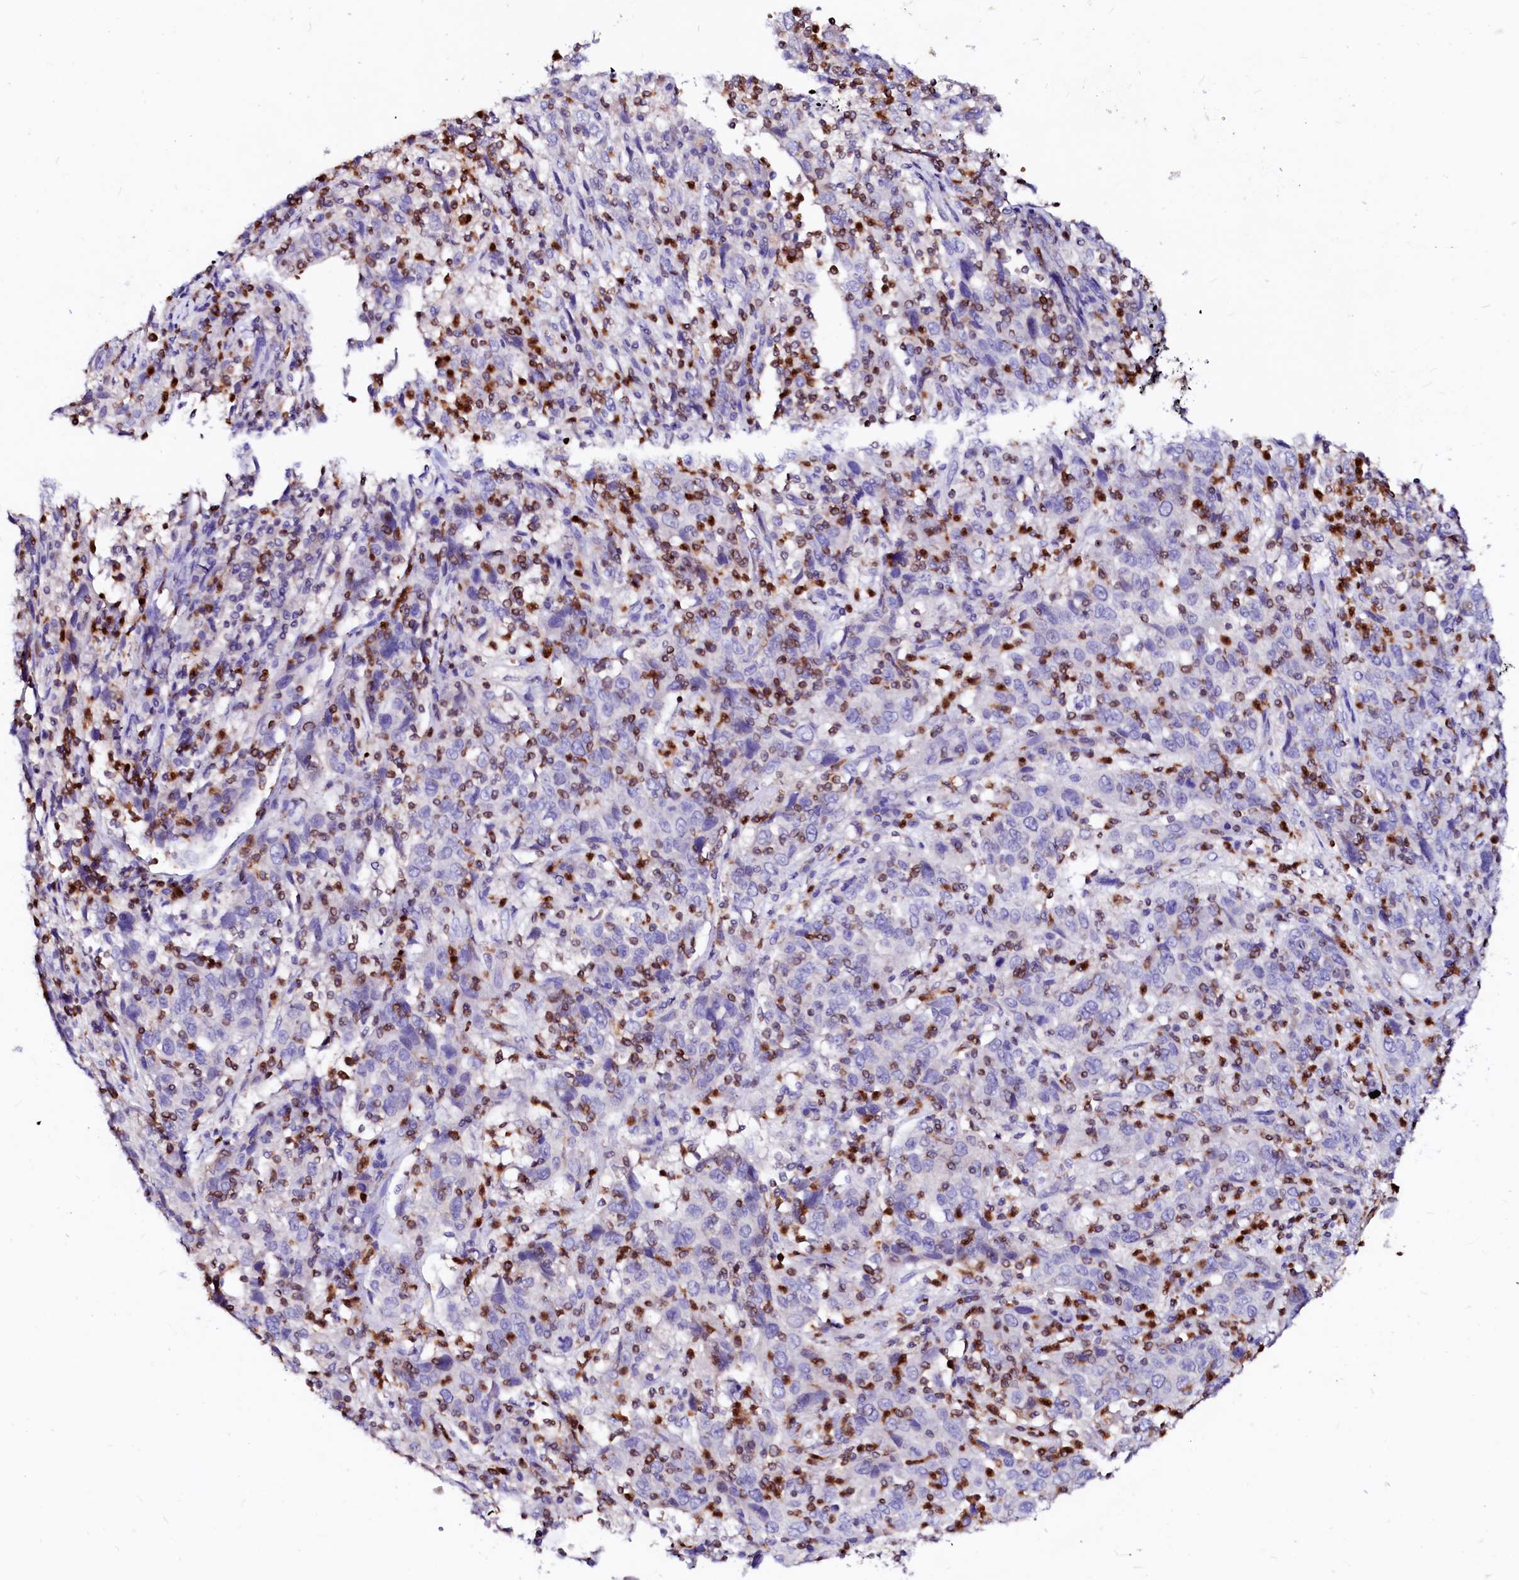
{"staining": {"intensity": "negative", "quantity": "none", "location": "none"}, "tissue": "cervical cancer", "cell_type": "Tumor cells", "image_type": "cancer", "snomed": [{"axis": "morphology", "description": "Squamous cell carcinoma, NOS"}, {"axis": "topography", "description": "Cervix"}], "caption": "This is an immunohistochemistry (IHC) micrograph of squamous cell carcinoma (cervical). There is no positivity in tumor cells.", "gene": "RAB27A", "patient": {"sex": "female", "age": 46}}